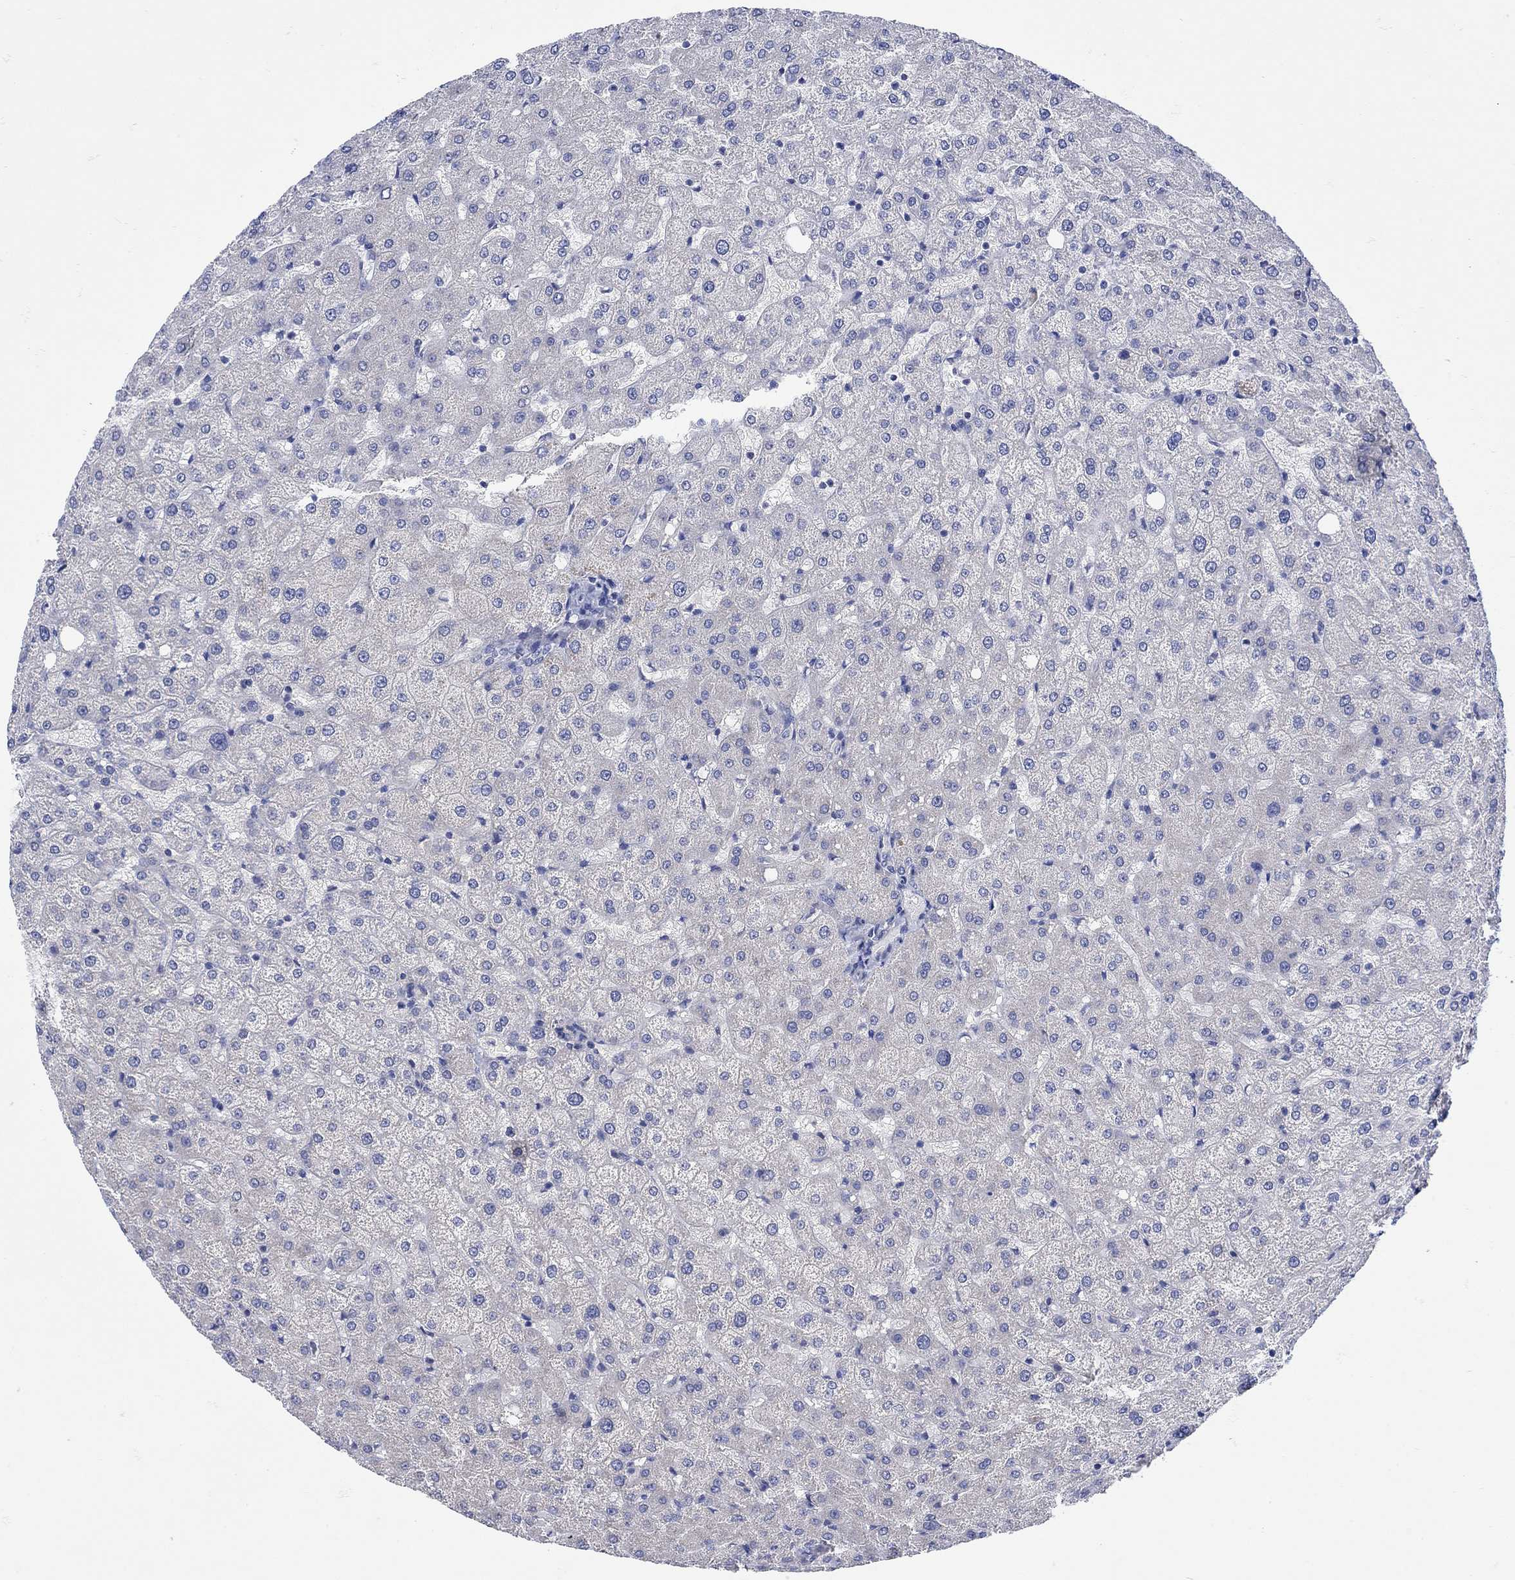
{"staining": {"intensity": "negative", "quantity": "none", "location": "none"}, "tissue": "liver", "cell_type": "Cholangiocytes", "image_type": "normal", "snomed": [{"axis": "morphology", "description": "Normal tissue, NOS"}, {"axis": "topography", "description": "Liver"}], "caption": "Immunohistochemical staining of benign human liver displays no significant expression in cholangiocytes.", "gene": "MSI1", "patient": {"sex": "female", "age": 50}}